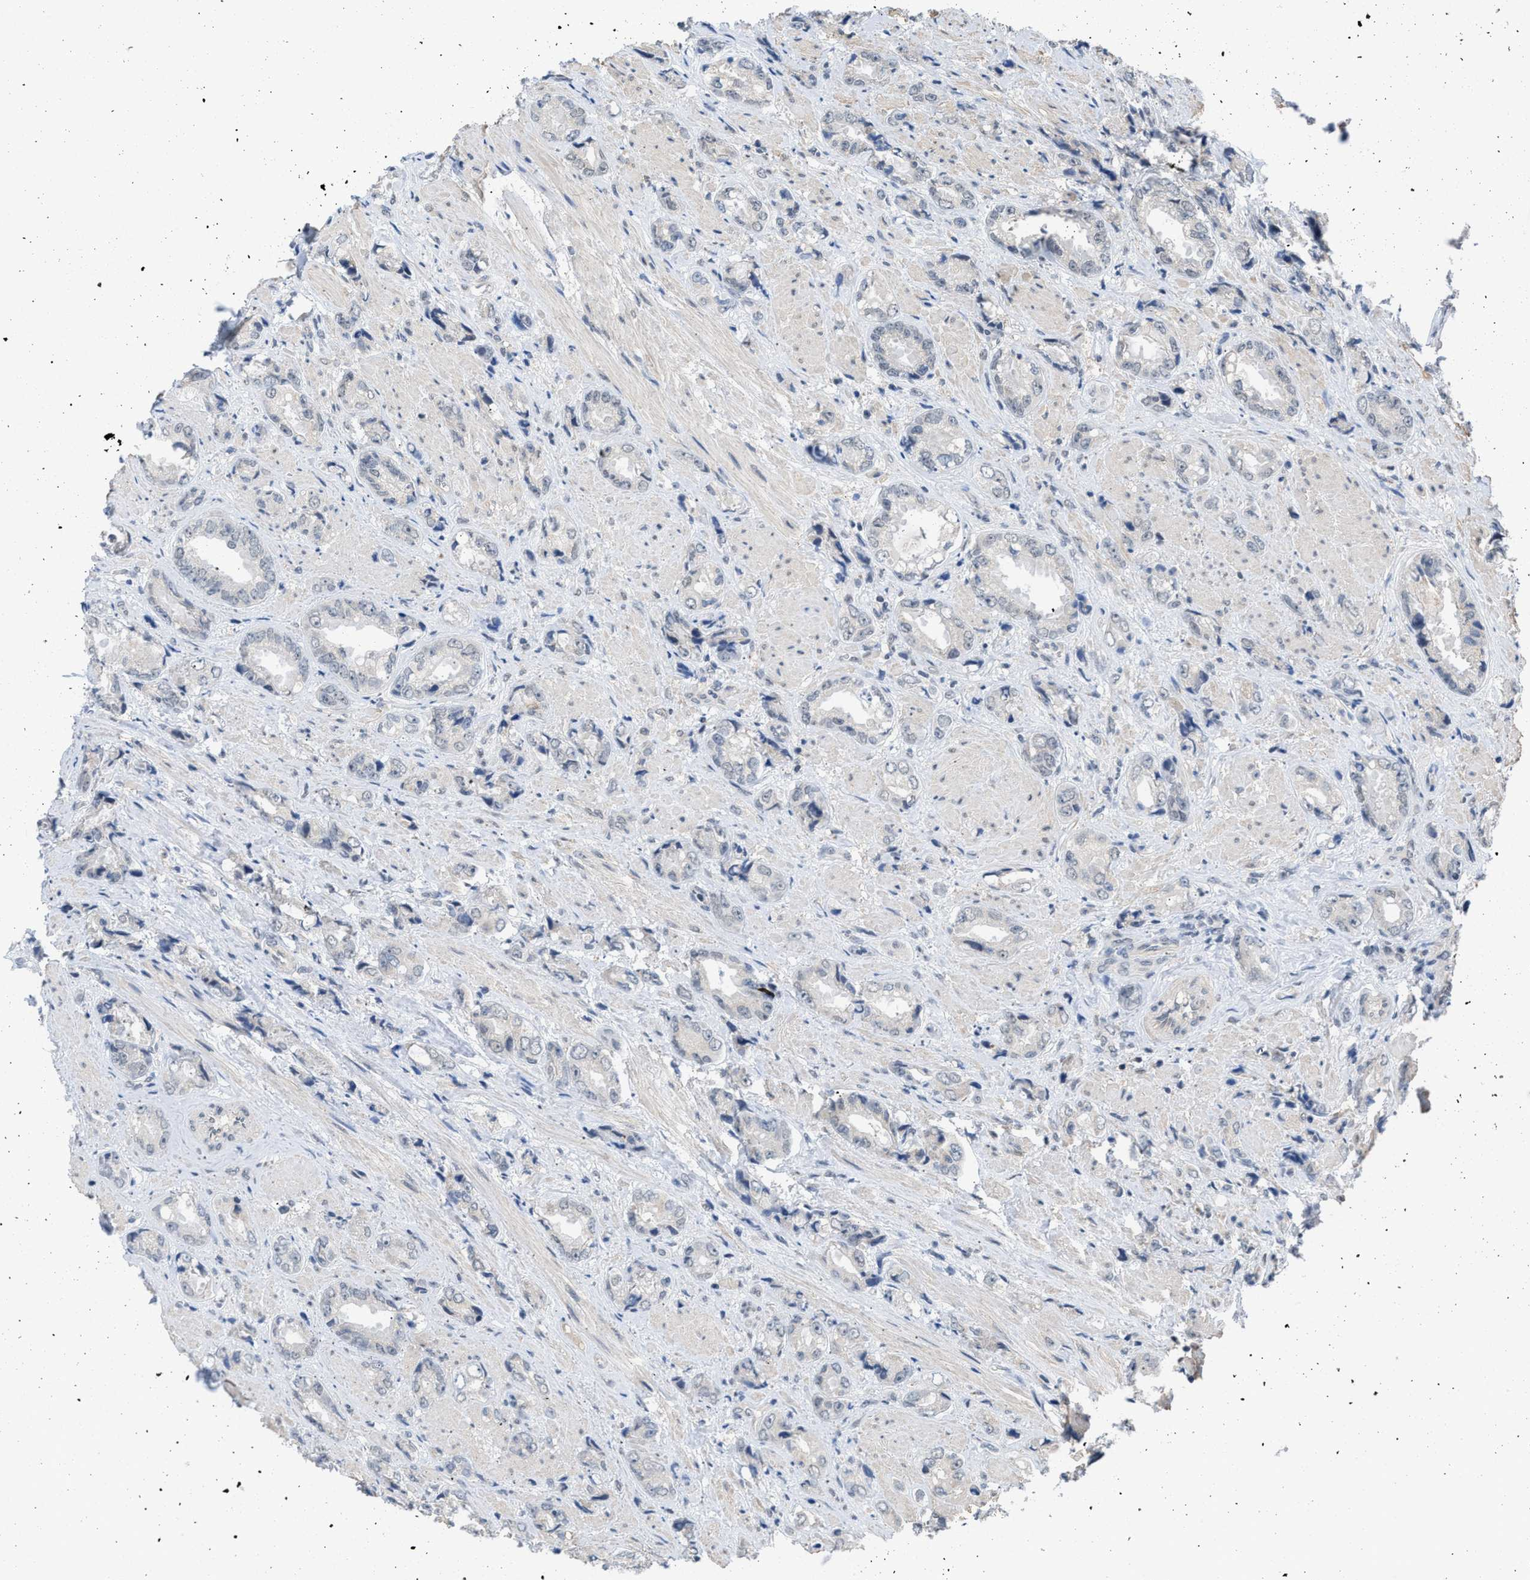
{"staining": {"intensity": "negative", "quantity": "none", "location": "none"}, "tissue": "prostate cancer", "cell_type": "Tumor cells", "image_type": "cancer", "snomed": [{"axis": "morphology", "description": "Adenocarcinoma, High grade"}, {"axis": "topography", "description": "Prostate"}], "caption": "The IHC micrograph has no significant positivity in tumor cells of adenocarcinoma (high-grade) (prostate) tissue.", "gene": "TERF2IP", "patient": {"sex": "male", "age": 61}}